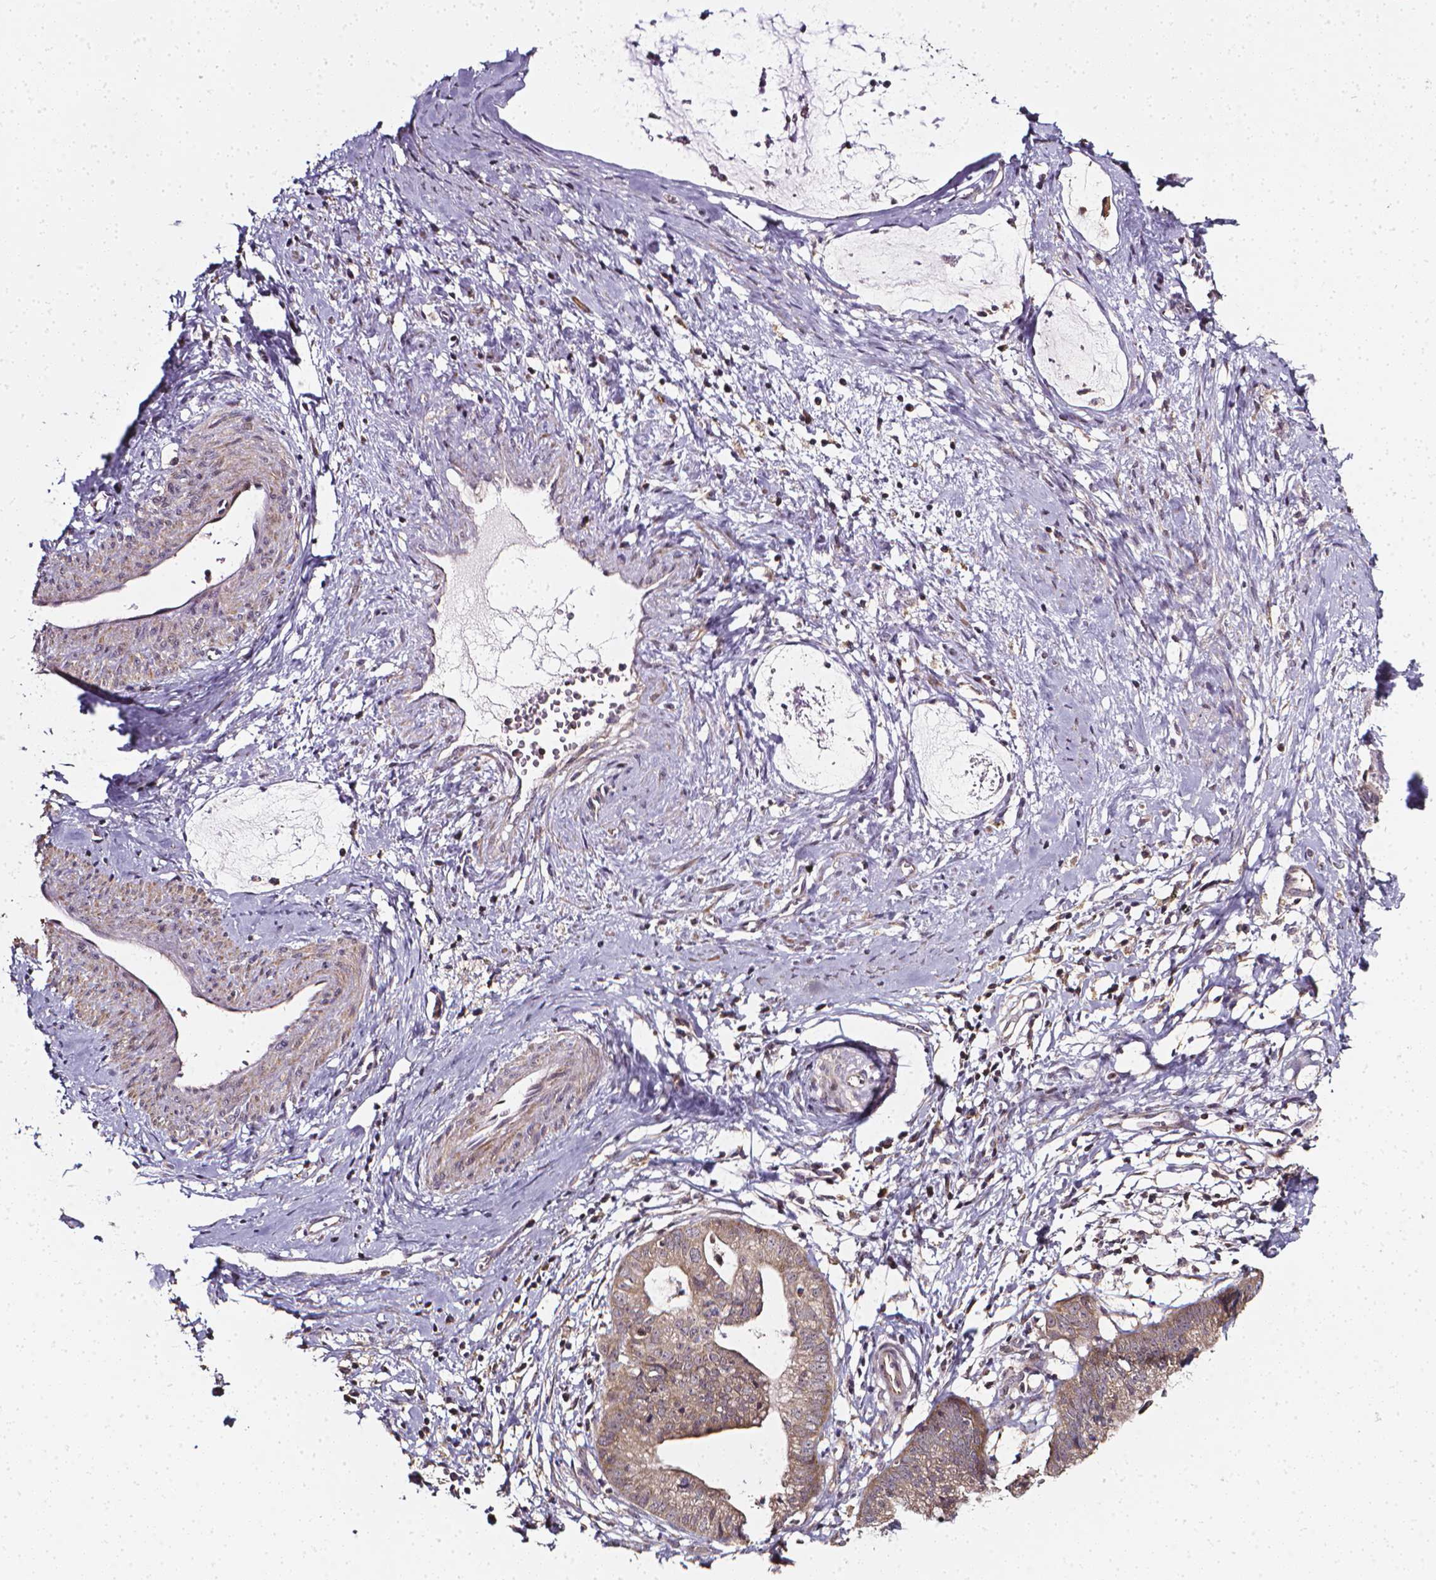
{"staining": {"intensity": "weak", "quantity": ">75%", "location": "cytoplasmic/membranous"}, "tissue": "cervical cancer", "cell_type": "Tumor cells", "image_type": "cancer", "snomed": [{"axis": "morphology", "description": "Normal tissue, NOS"}, {"axis": "morphology", "description": "Adenocarcinoma, NOS"}, {"axis": "topography", "description": "Cervix"}], "caption": "Protein staining of cervical cancer tissue shows weak cytoplasmic/membranous positivity in approximately >75% of tumor cells.", "gene": "PRAG1", "patient": {"sex": "female", "age": 38}}